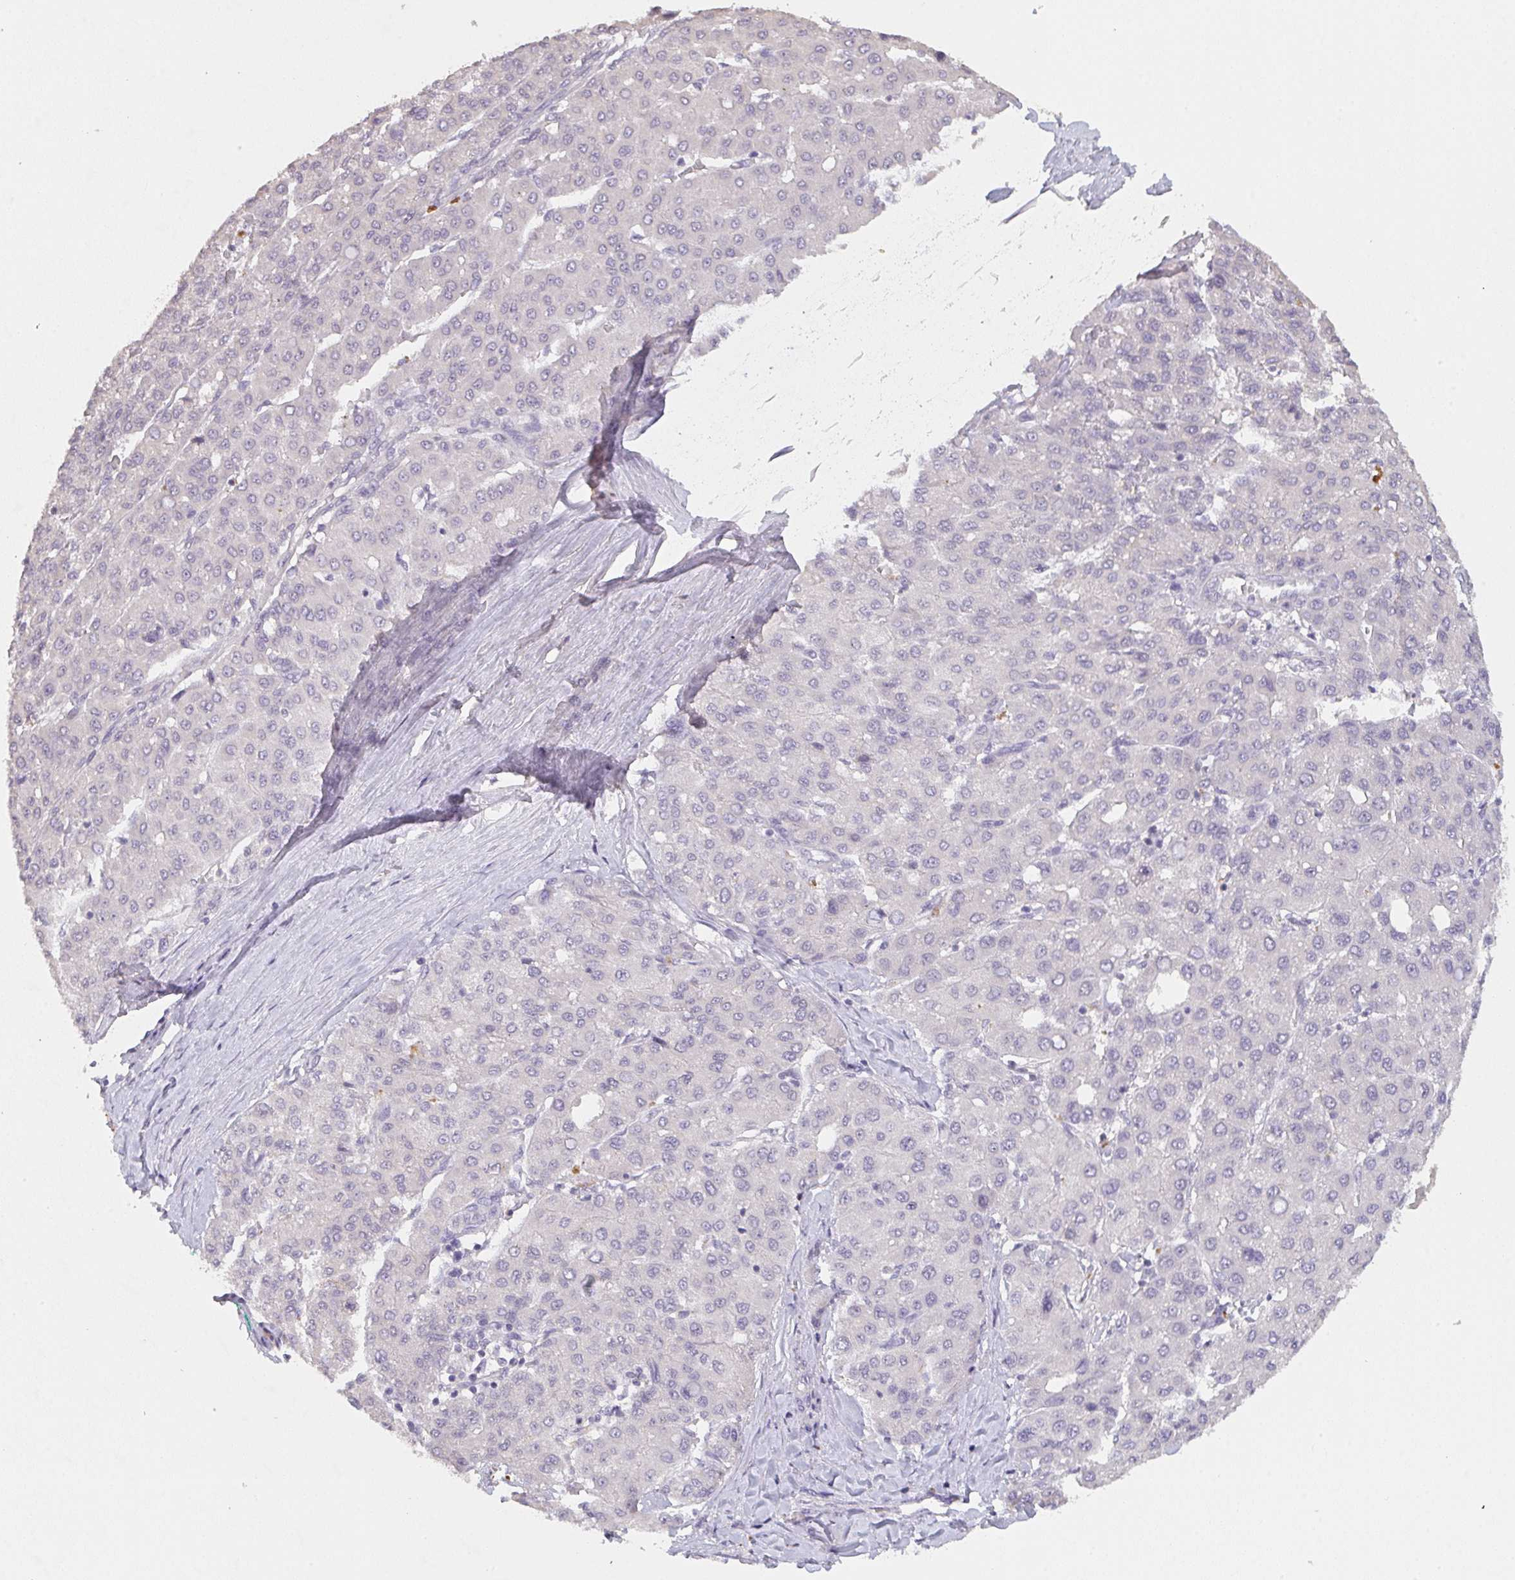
{"staining": {"intensity": "negative", "quantity": "none", "location": "none"}, "tissue": "liver cancer", "cell_type": "Tumor cells", "image_type": "cancer", "snomed": [{"axis": "morphology", "description": "Carcinoma, Hepatocellular, NOS"}, {"axis": "topography", "description": "Liver"}], "caption": "High power microscopy photomicrograph of an immunohistochemistry photomicrograph of hepatocellular carcinoma (liver), revealing no significant positivity in tumor cells.", "gene": "TMEM219", "patient": {"sex": "male", "age": 65}}